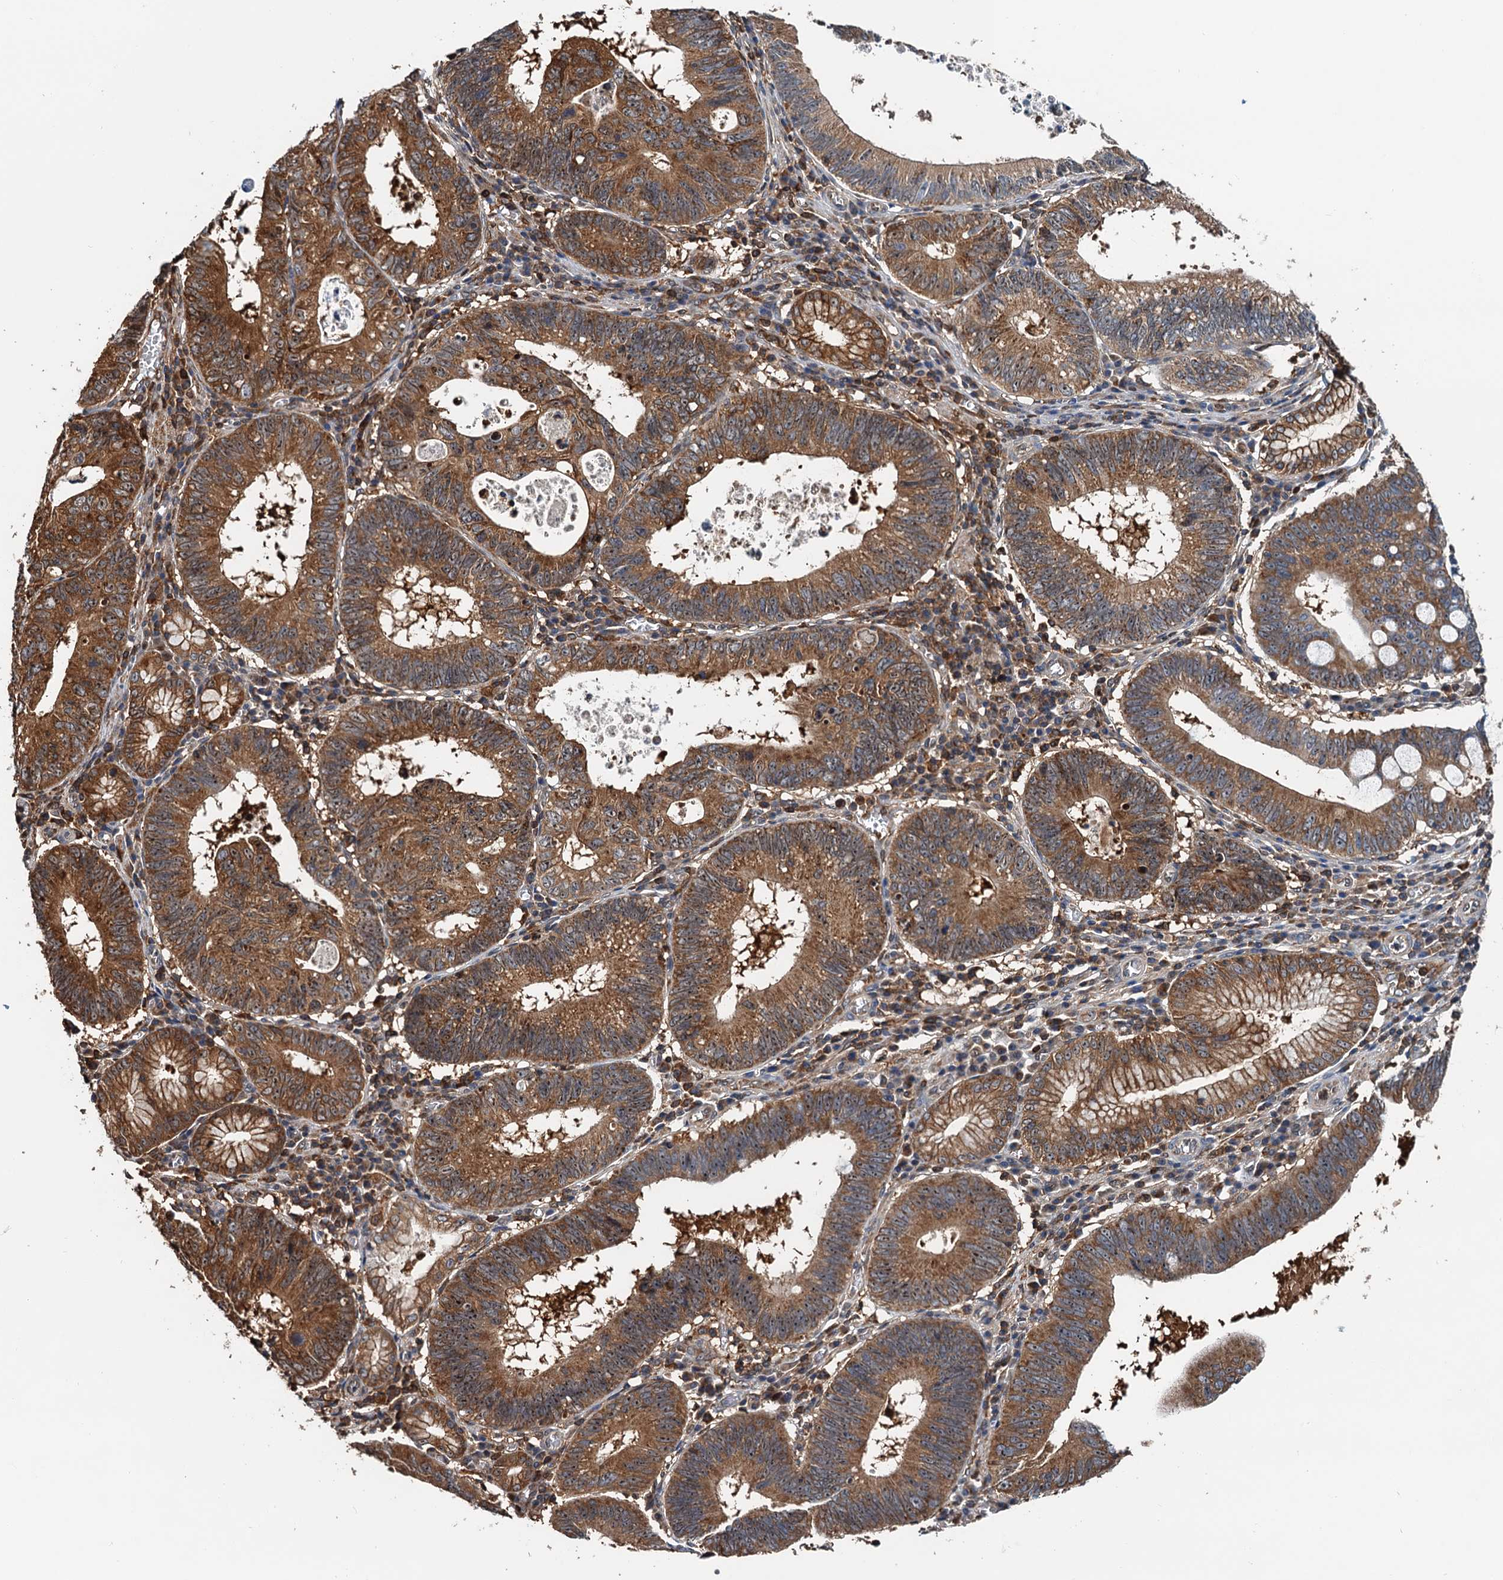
{"staining": {"intensity": "moderate", "quantity": ">75%", "location": "cytoplasmic/membranous,nuclear"}, "tissue": "stomach cancer", "cell_type": "Tumor cells", "image_type": "cancer", "snomed": [{"axis": "morphology", "description": "Adenocarcinoma, NOS"}, {"axis": "topography", "description": "Stomach"}], "caption": "Immunohistochemistry (IHC) micrograph of neoplastic tissue: stomach cancer (adenocarcinoma) stained using IHC exhibits medium levels of moderate protein expression localized specifically in the cytoplasmic/membranous and nuclear of tumor cells, appearing as a cytoplasmic/membranous and nuclear brown color.", "gene": "USP6NL", "patient": {"sex": "male", "age": 59}}